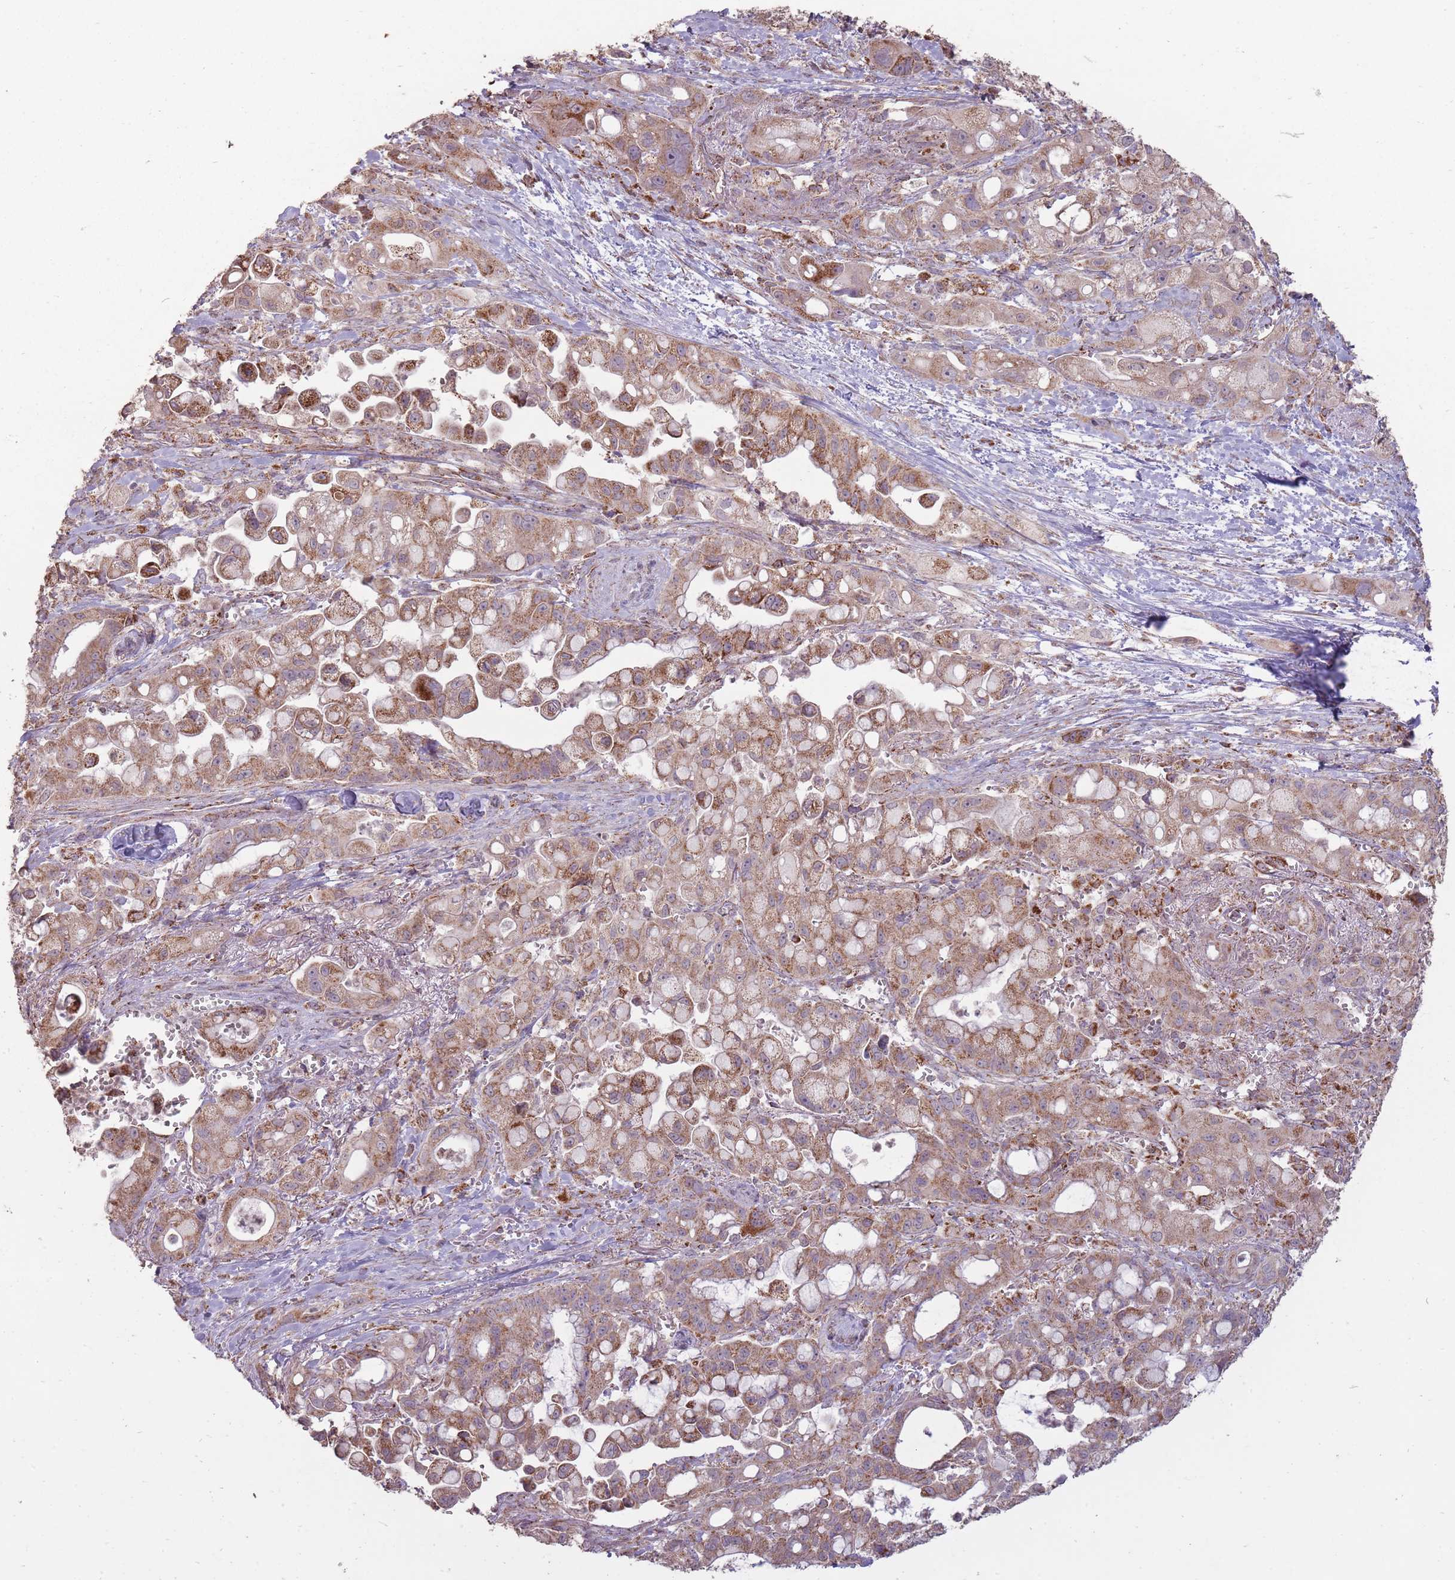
{"staining": {"intensity": "moderate", "quantity": ">75%", "location": "cytoplasmic/membranous"}, "tissue": "pancreatic cancer", "cell_type": "Tumor cells", "image_type": "cancer", "snomed": [{"axis": "morphology", "description": "Adenocarcinoma, NOS"}, {"axis": "topography", "description": "Pancreas"}], "caption": "Immunohistochemistry (IHC) (DAB) staining of adenocarcinoma (pancreatic) demonstrates moderate cytoplasmic/membranous protein positivity in about >75% of tumor cells.", "gene": "CNOT8", "patient": {"sex": "male", "age": 68}}